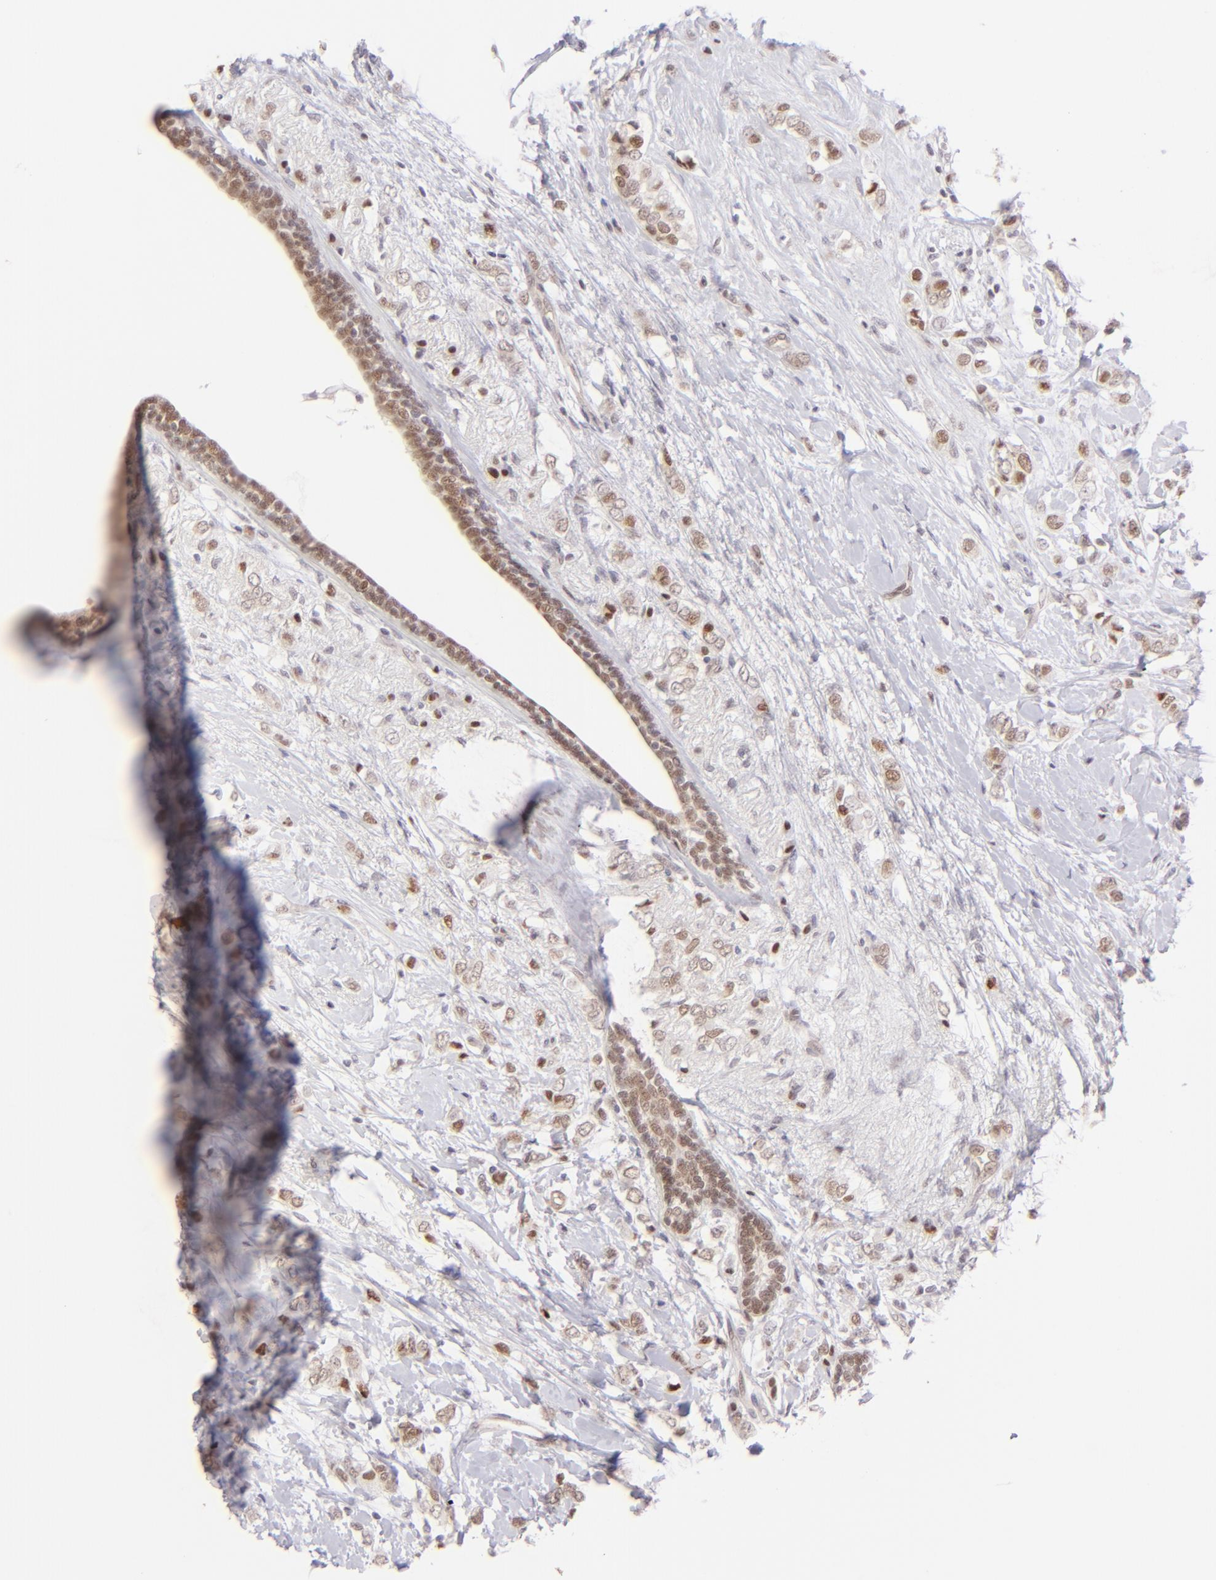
{"staining": {"intensity": "moderate", "quantity": ">75%", "location": "nuclear"}, "tissue": "breast cancer", "cell_type": "Tumor cells", "image_type": "cancer", "snomed": [{"axis": "morphology", "description": "Normal tissue, NOS"}, {"axis": "morphology", "description": "Lobular carcinoma"}, {"axis": "topography", "description": "Breast"}], "caption": "Protein staining exhibits moderate nuclear expression in about >75% of tumor cells in breast lobular carcinoma.", "gene": "POU2F1", "patient": {"sex": "female", "age": 47}}